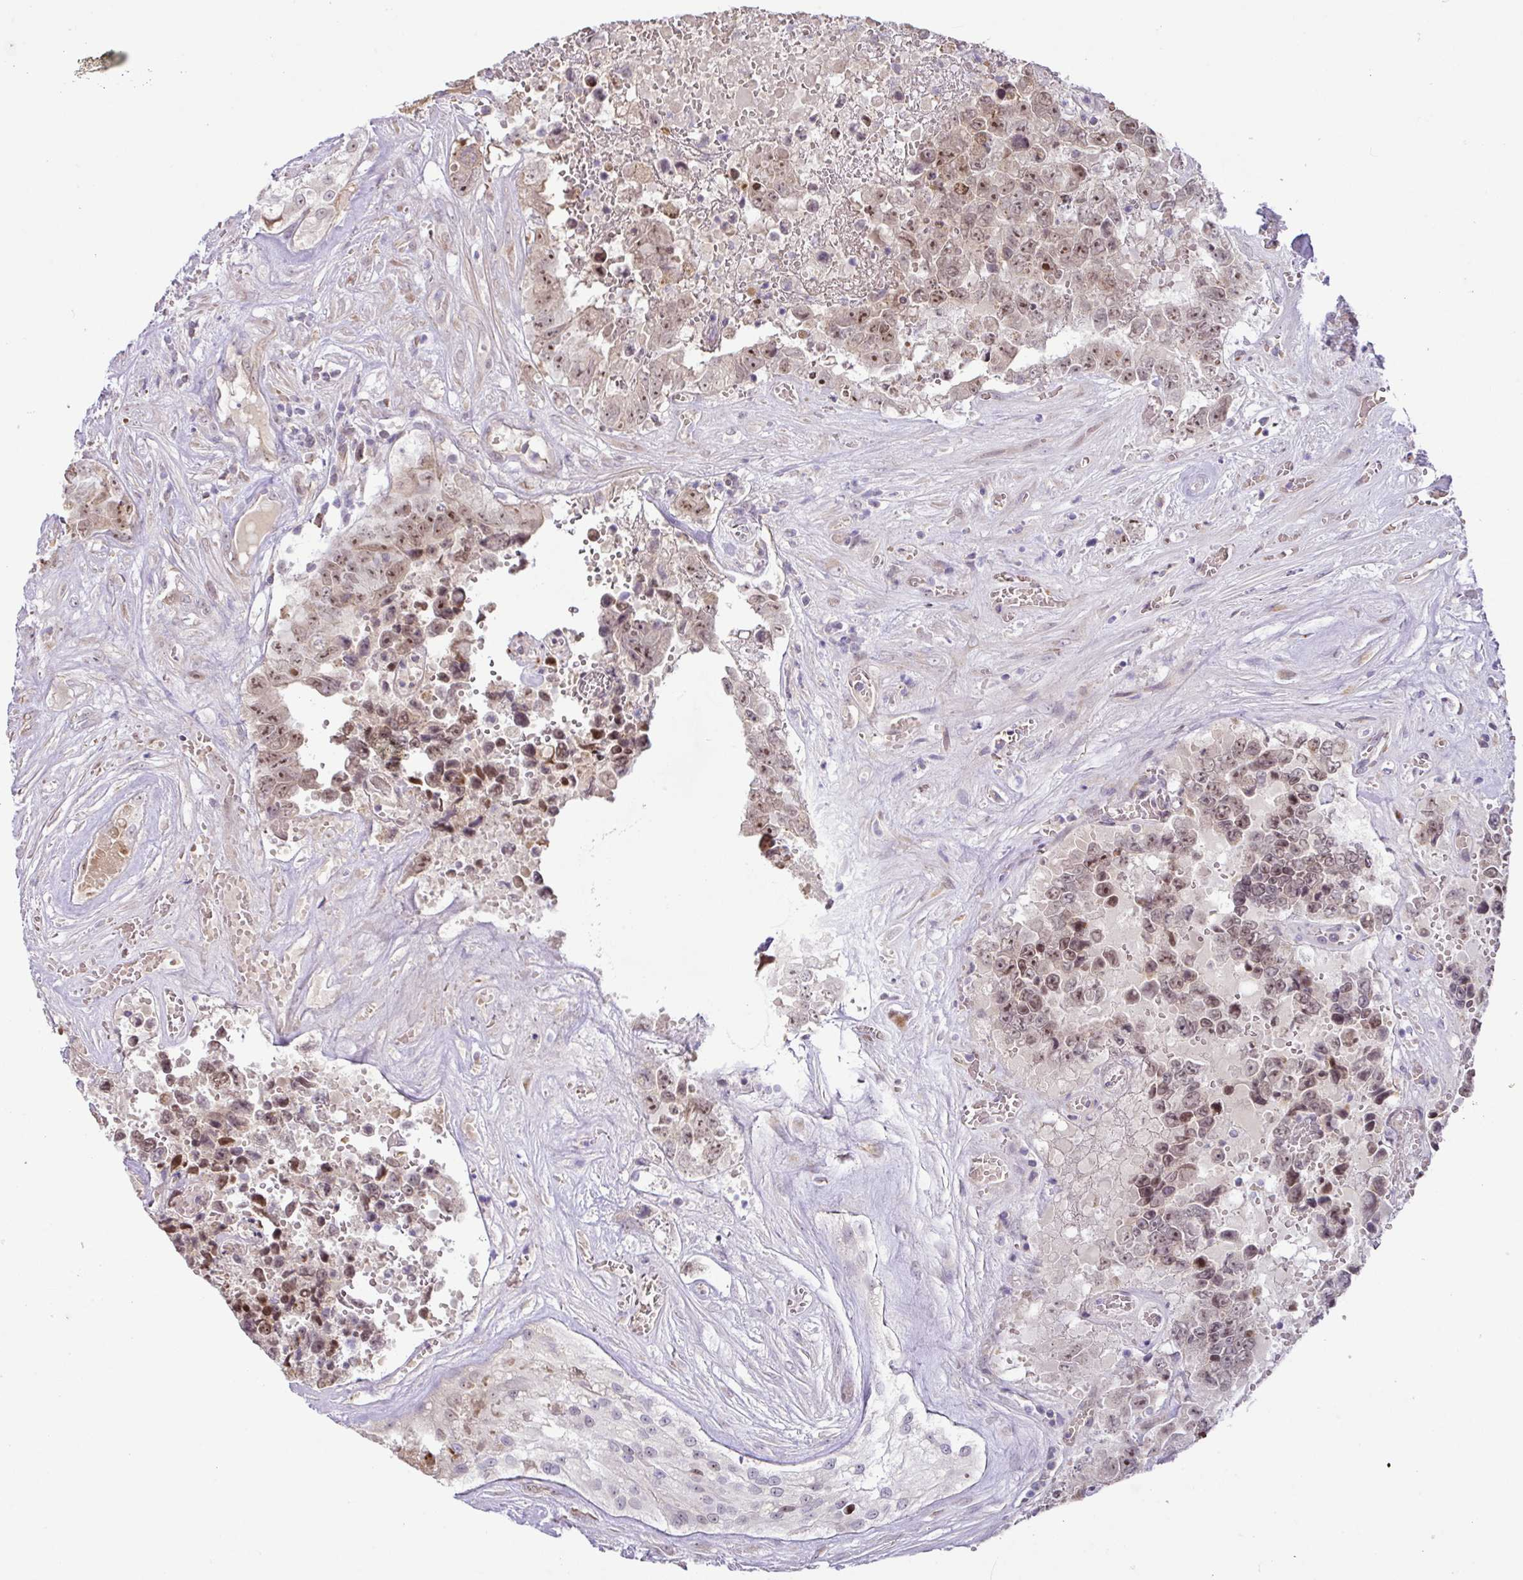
{"staining": {"intensity": "moderate", "quantity": ">75%", "location": "nuclear"}, "tissue": "testis cancer", "cell_type": "Tumor cells", "image_type": "cancer", "snomed": [{"axis": "morphology", "description": "Normal tissue, NOS"}, {"axis": "morphology", "description": "Carcinoma, Embryonal, NOS"}, {"axis": "topography", "description": "Testis"}, {"axis": "topography", "description": "Epididymis"}], "caption": "Immunohistochemistry of human embryonal carcinoma (testis) exhibits medium levels of moderate nuclear expression in approximately >75% of tumor cells.", "gene": "PARP2", "patient": {"sex": "male", "age": 25}}